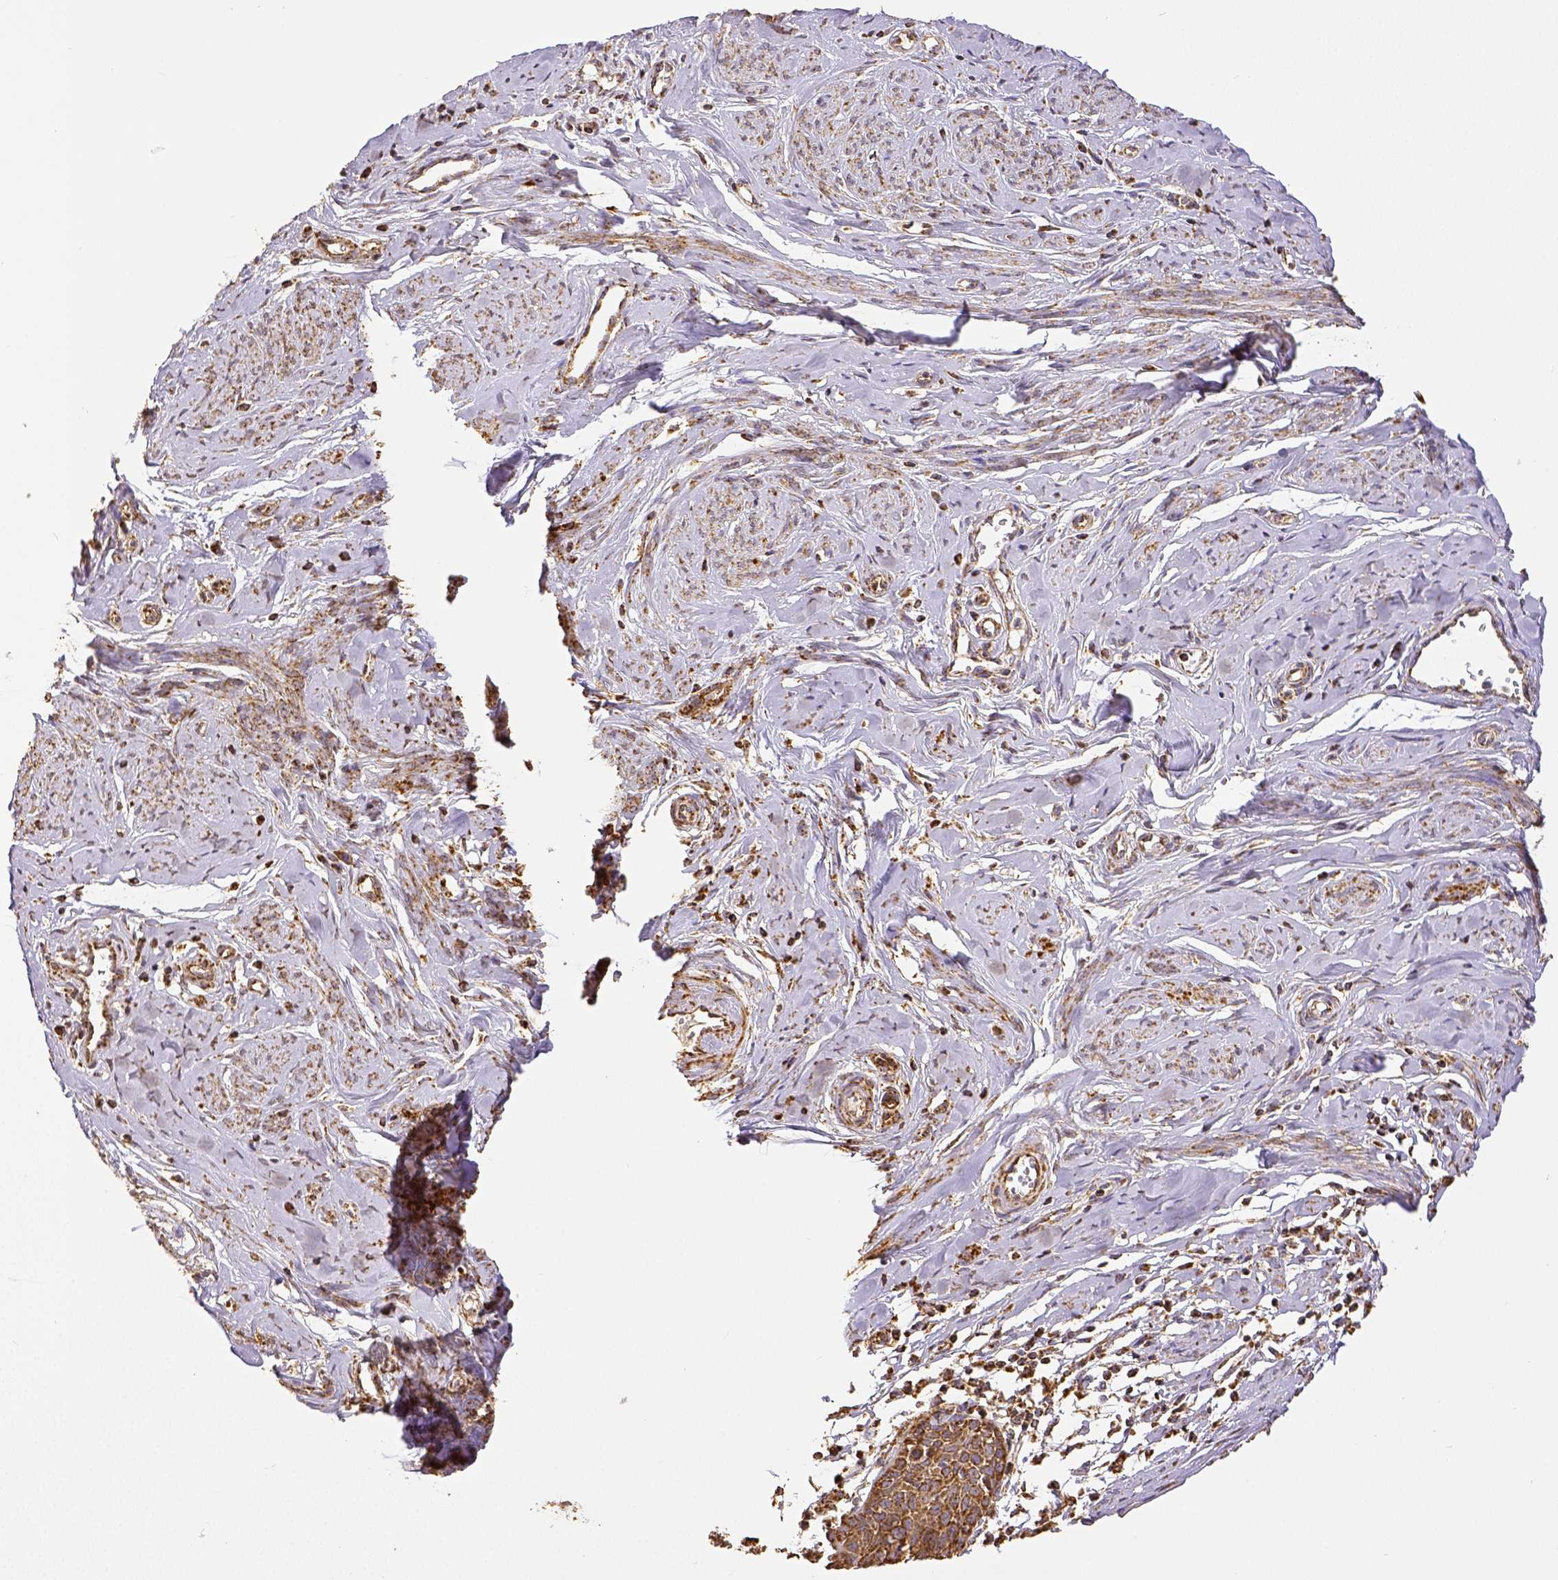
{"staining": {"intensity": "moderate", "quantity": ">75%", "location": "cytoplasmic/membranous"}, "tissue": "cervical cancer", "cell_type": "Tumor cells", "image_type": "cancer", "snomed": [{"axis": "morphology", "description": "Squamous cell carcinoma, NOS"}, {"axis": "topography", "description": "Cervix"}], "caption": "Protein expression analysis of cervical cancer demonstrates moderate cytoplasmic/membranous staining in about >75% of tumor cells.", "gene": "SDHB", "patient": {"sex": "female", "age": 63}}